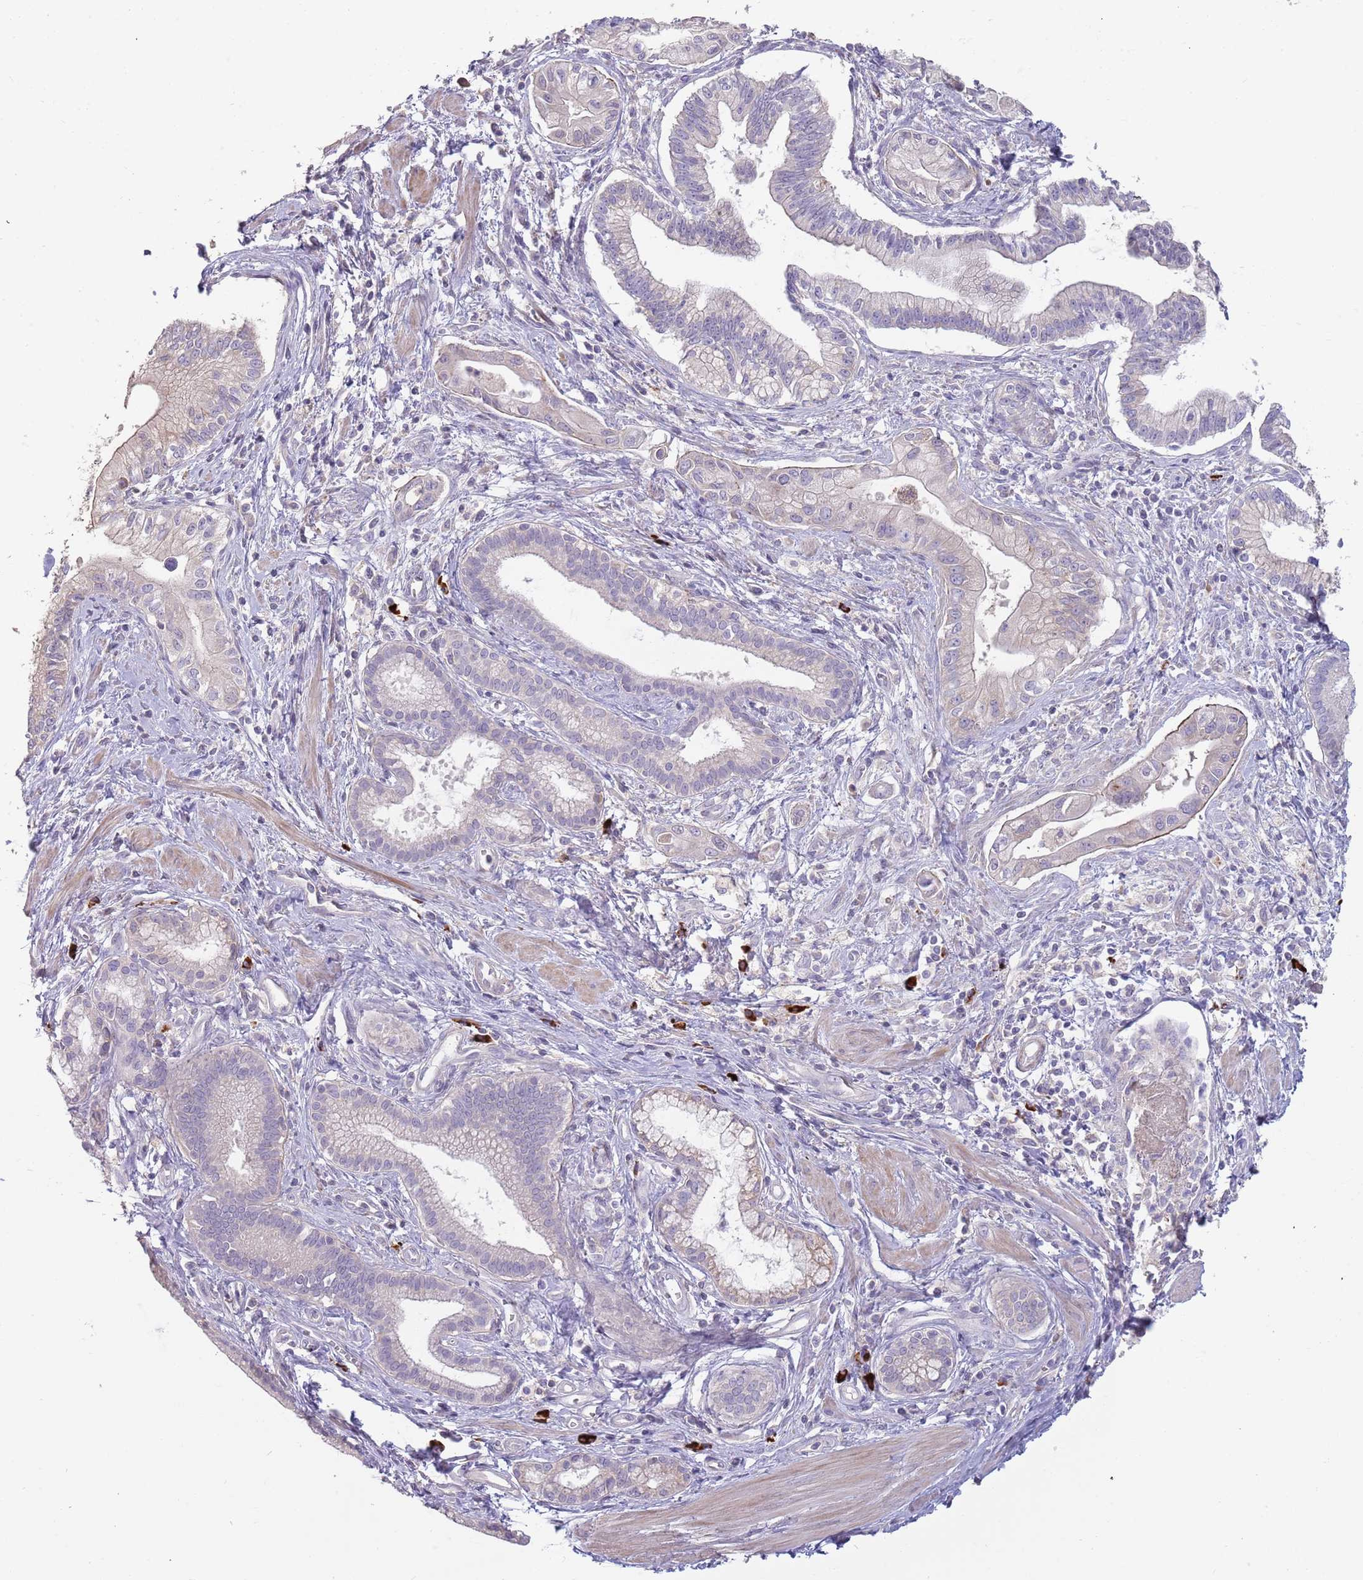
{"staining": {"intensity": "negative", "quantity": "none", "location": "none"}, "tissue": "pancreatic cancer", "cell_type": "Tumor cells", "image_type": "cancer", "snomed": [{"axis": "morphology", "description": "Adenocarcinoma, NOS"}, {"axis": "topography", "description": "Pancreas"}], "caption": "There is no significant staining in tumor cells of pancreatic adenocarcinoma.", "gene": "SUSD1", "patient": {"sex": "male", "age": 78}}